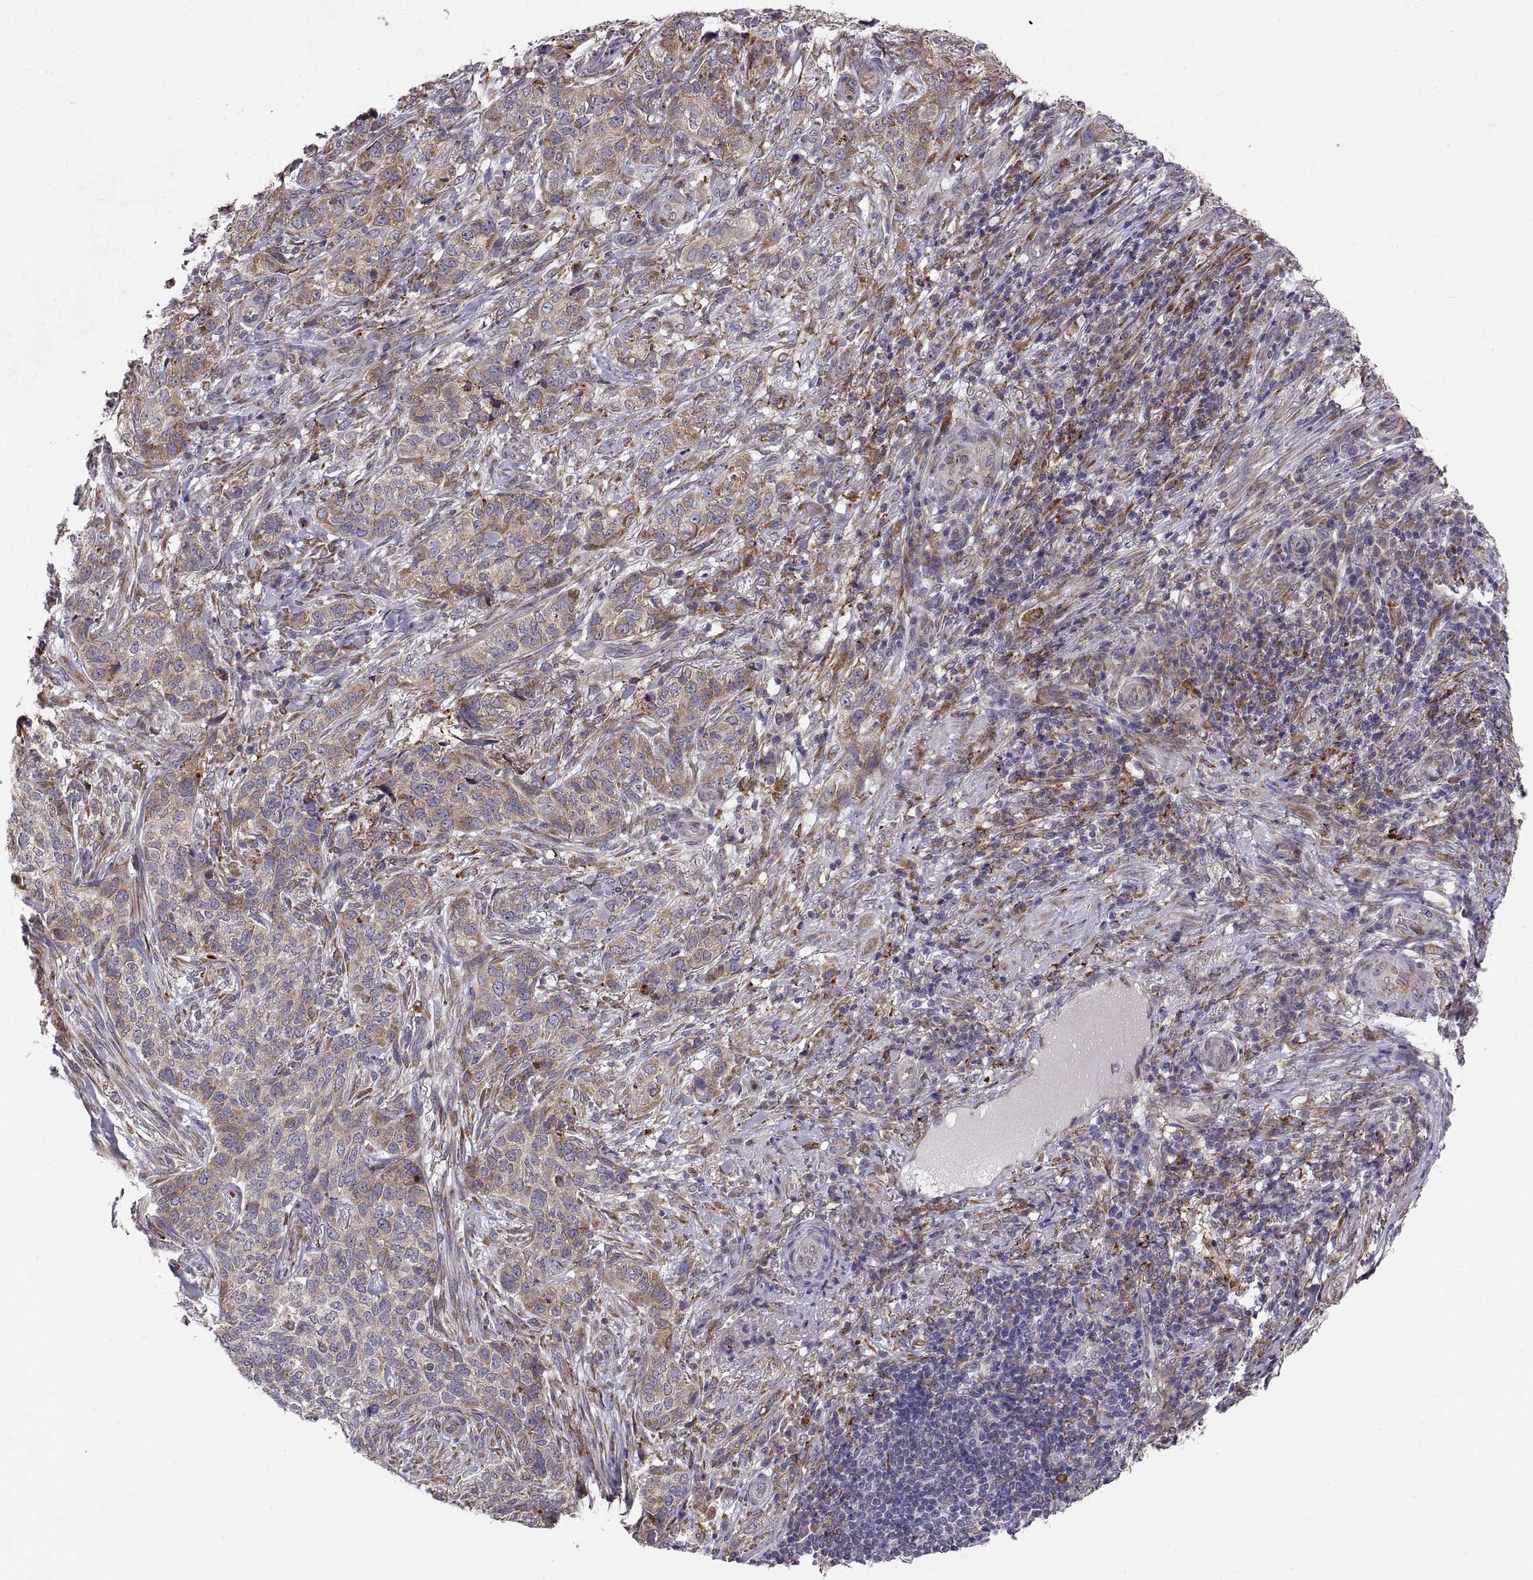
{"staining": {"intensity": "moderate", "quantity": "25%-75%", "location": "cytoplasmic/membranous"}, "tissue": "skin cancer", "cell_type": "Tumor cells", "image_type": "cancer", "snomed": [{"axis": "morphology", "description": "Basal cell carcinoma"}, {"axis": "topography", "description": "Skin"}], "caption": "Immunohistochemical staining of skin cancer displays moderate cytoplasmic/membranous protein positivity in approximately 25%-75% of tumor cells. The protein of interest is stained brown, and the nuclei are stained in blue (DAB IHC with brightfield microscopy, high magnification).", "gene": "PLEKHB2", "patient": {"sex": "female", "age": 69}}